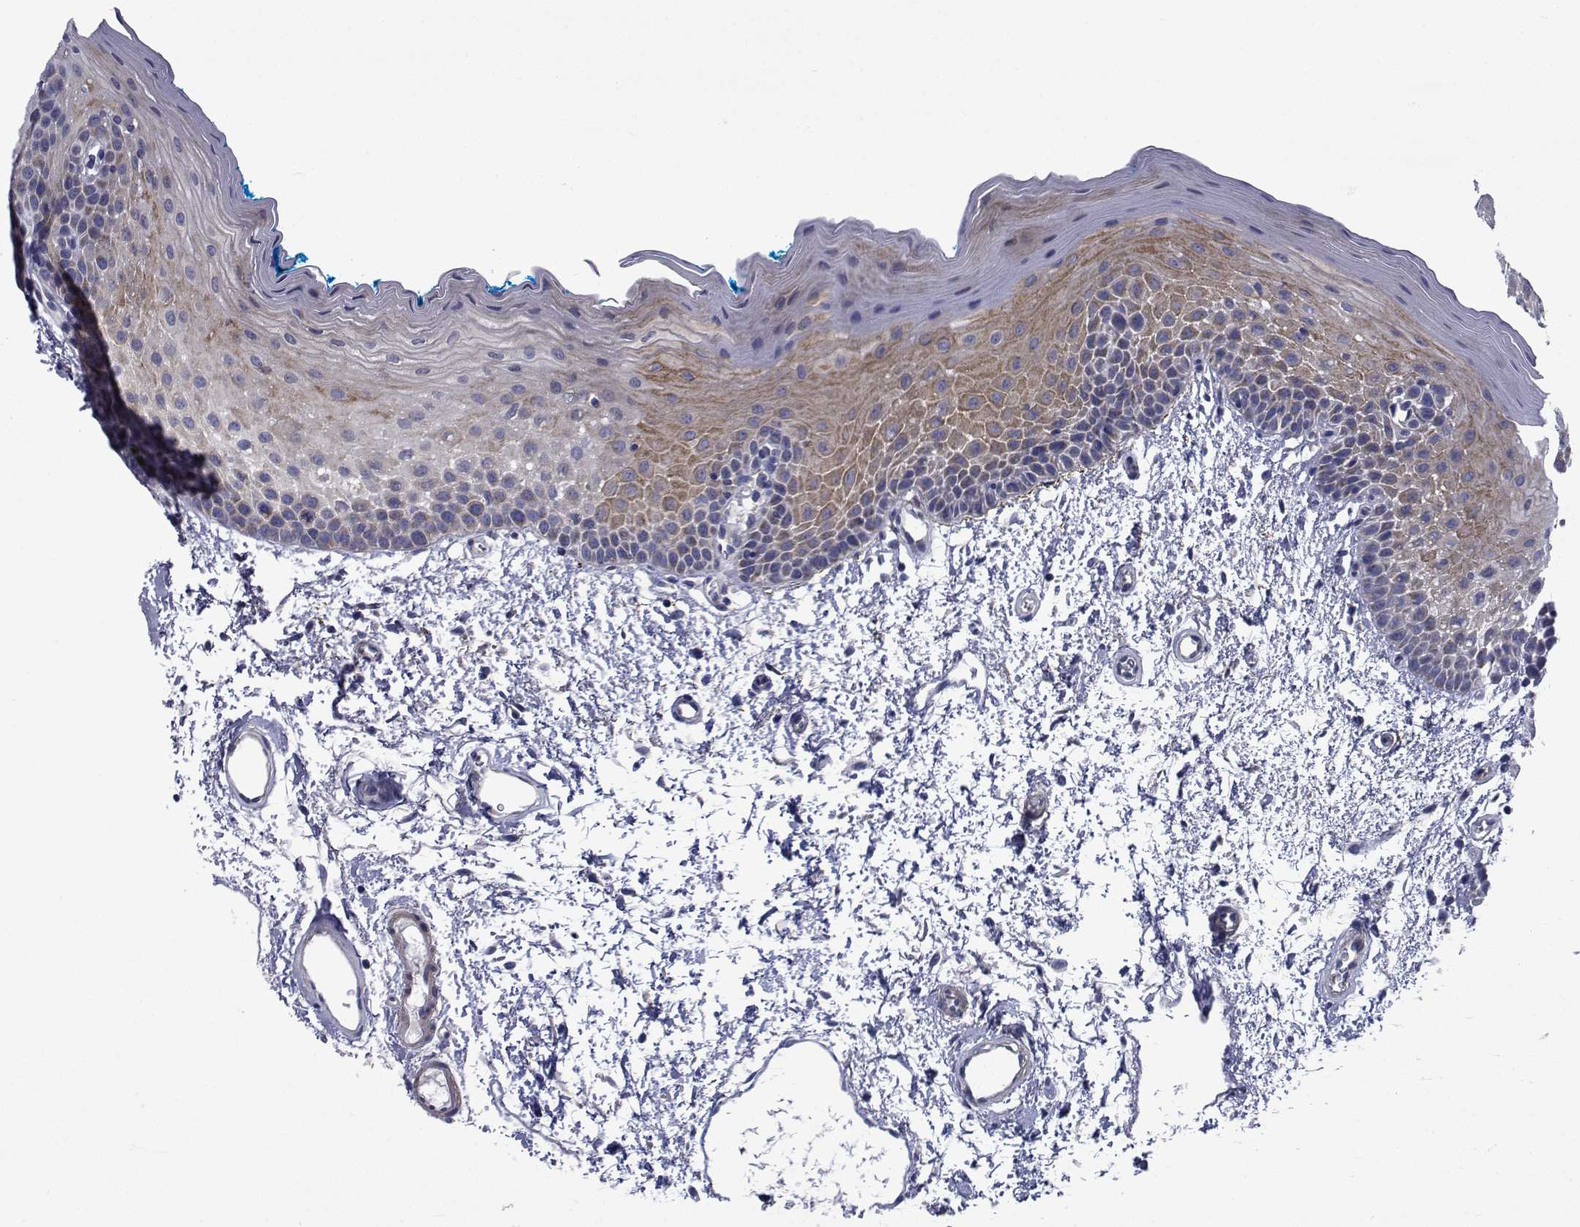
{"staining": {"intensity": "moderate", "quantity": "25%-75%", "location": "cytoplasmic/membranous"}, "tissue": "oral mucosa", "cell_type": "Squamous epithelial cells", "image_type": "normal", "snomed": [{"axis": "morphology", "description": "Normal tissue, NOS"}, {"axis": "morphology", "description": "Squamous cell carcinoma, NOS"}, {"axis": "topography", "description": "Oral tissue"}, {"axis": "topography", "description": "Head-Neck"}], "caption": "IHC histopathology image of normal oral mucosa: oral mucosa stained using immunohistochemistry shows medium levels of moderate protein expression localized specifically in the cytoplasmic/membranous of squamous epithelial cells, appearing as a cytoplasmic/membranous brown color.", "gene": "CFAP74", "patient": {"sex": "female", "age": 75}}